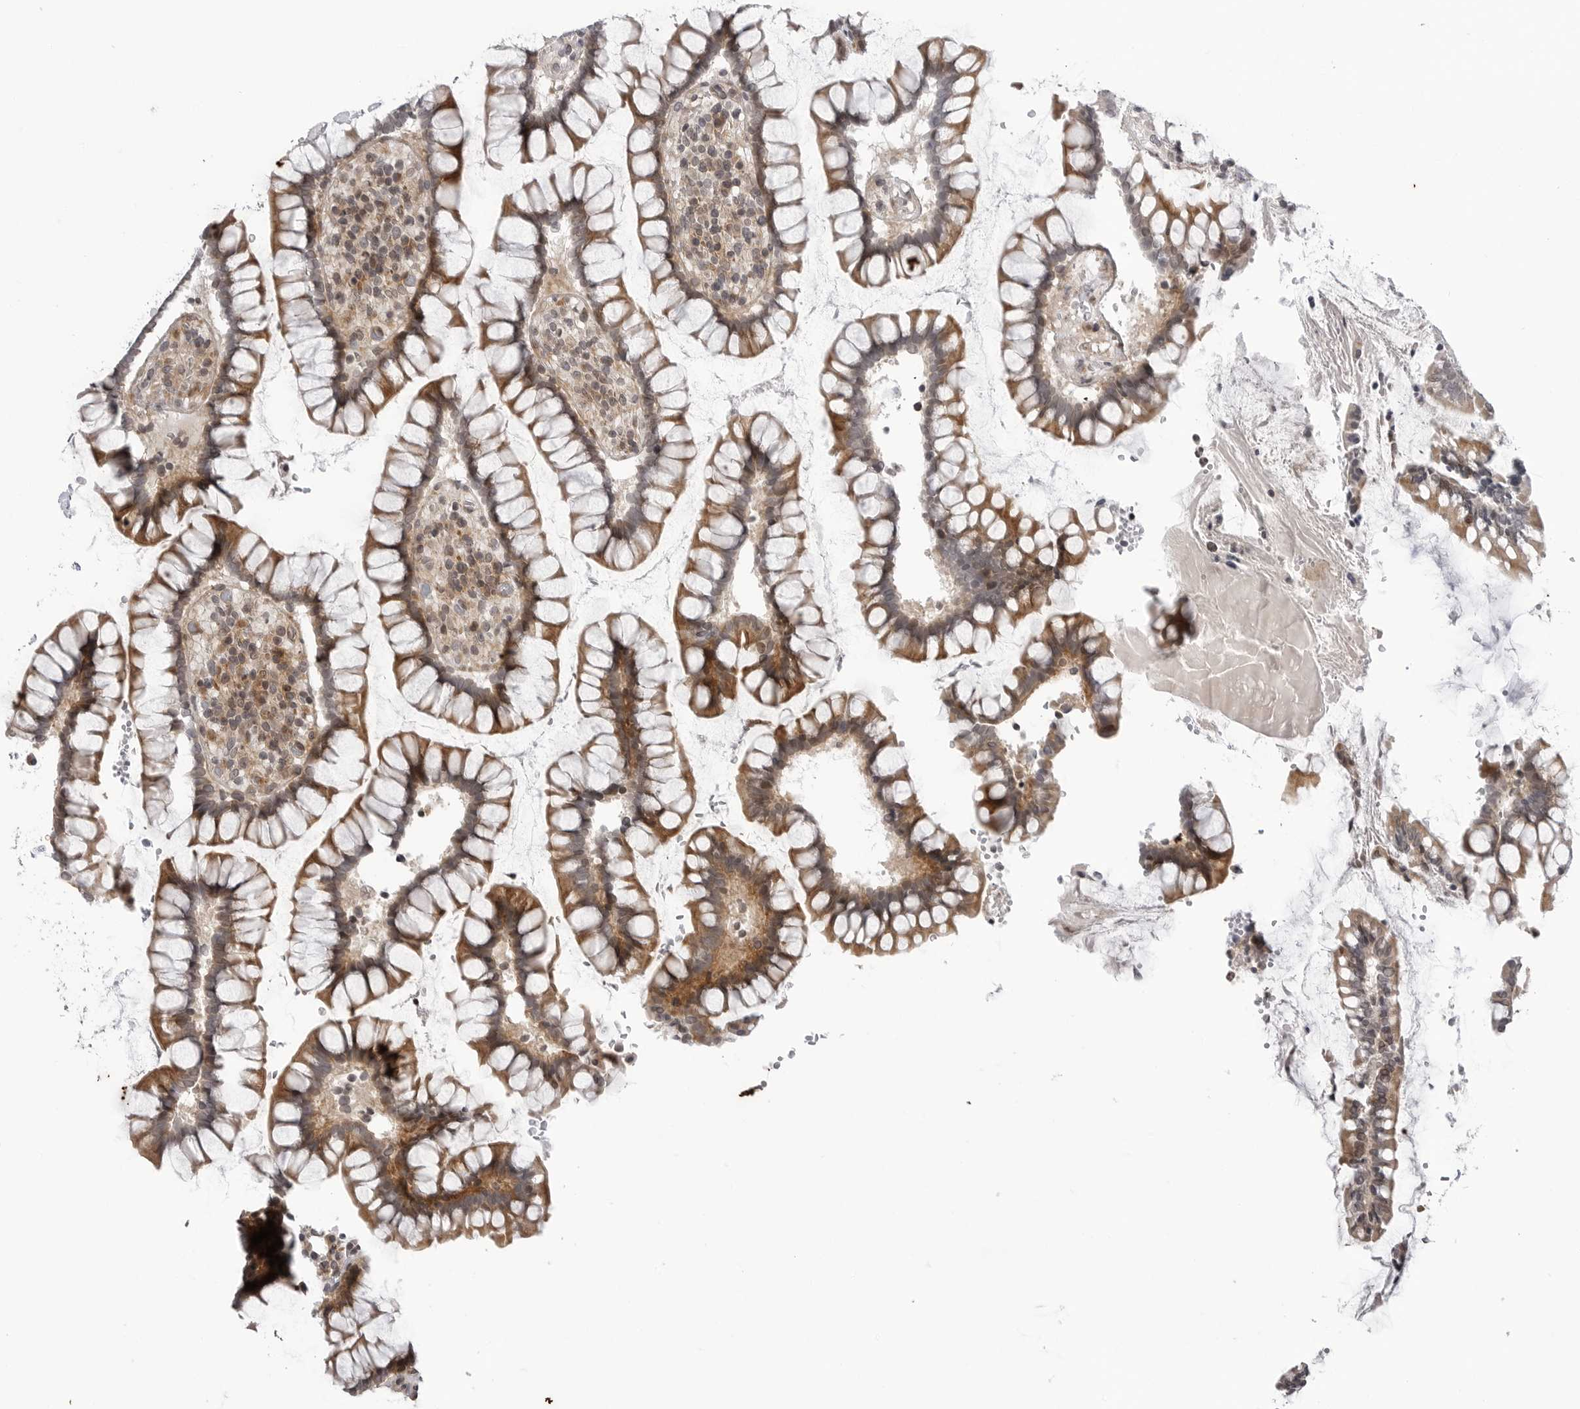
{"staining": {"intensity": "negative", "quantity": "none", "location": "none"}, "tissue": "colon", "cell_type": "Endothelial cells", "image_type": "normal", "snomed": [{"axis": "morphology", "description": "Normal tissue, NOS"}, {"axis": "topography", "description": "Colon"}], "caption": "Immunohistochemical staining of benign colon exhibits no significant staining in endothelial cells. The staining is performed using DAB brown chromogen with nuclei counter-stained in using hematoxylin.", "gene": "ADAMTS5", "patient": {"sex": "female", "age": 79}}